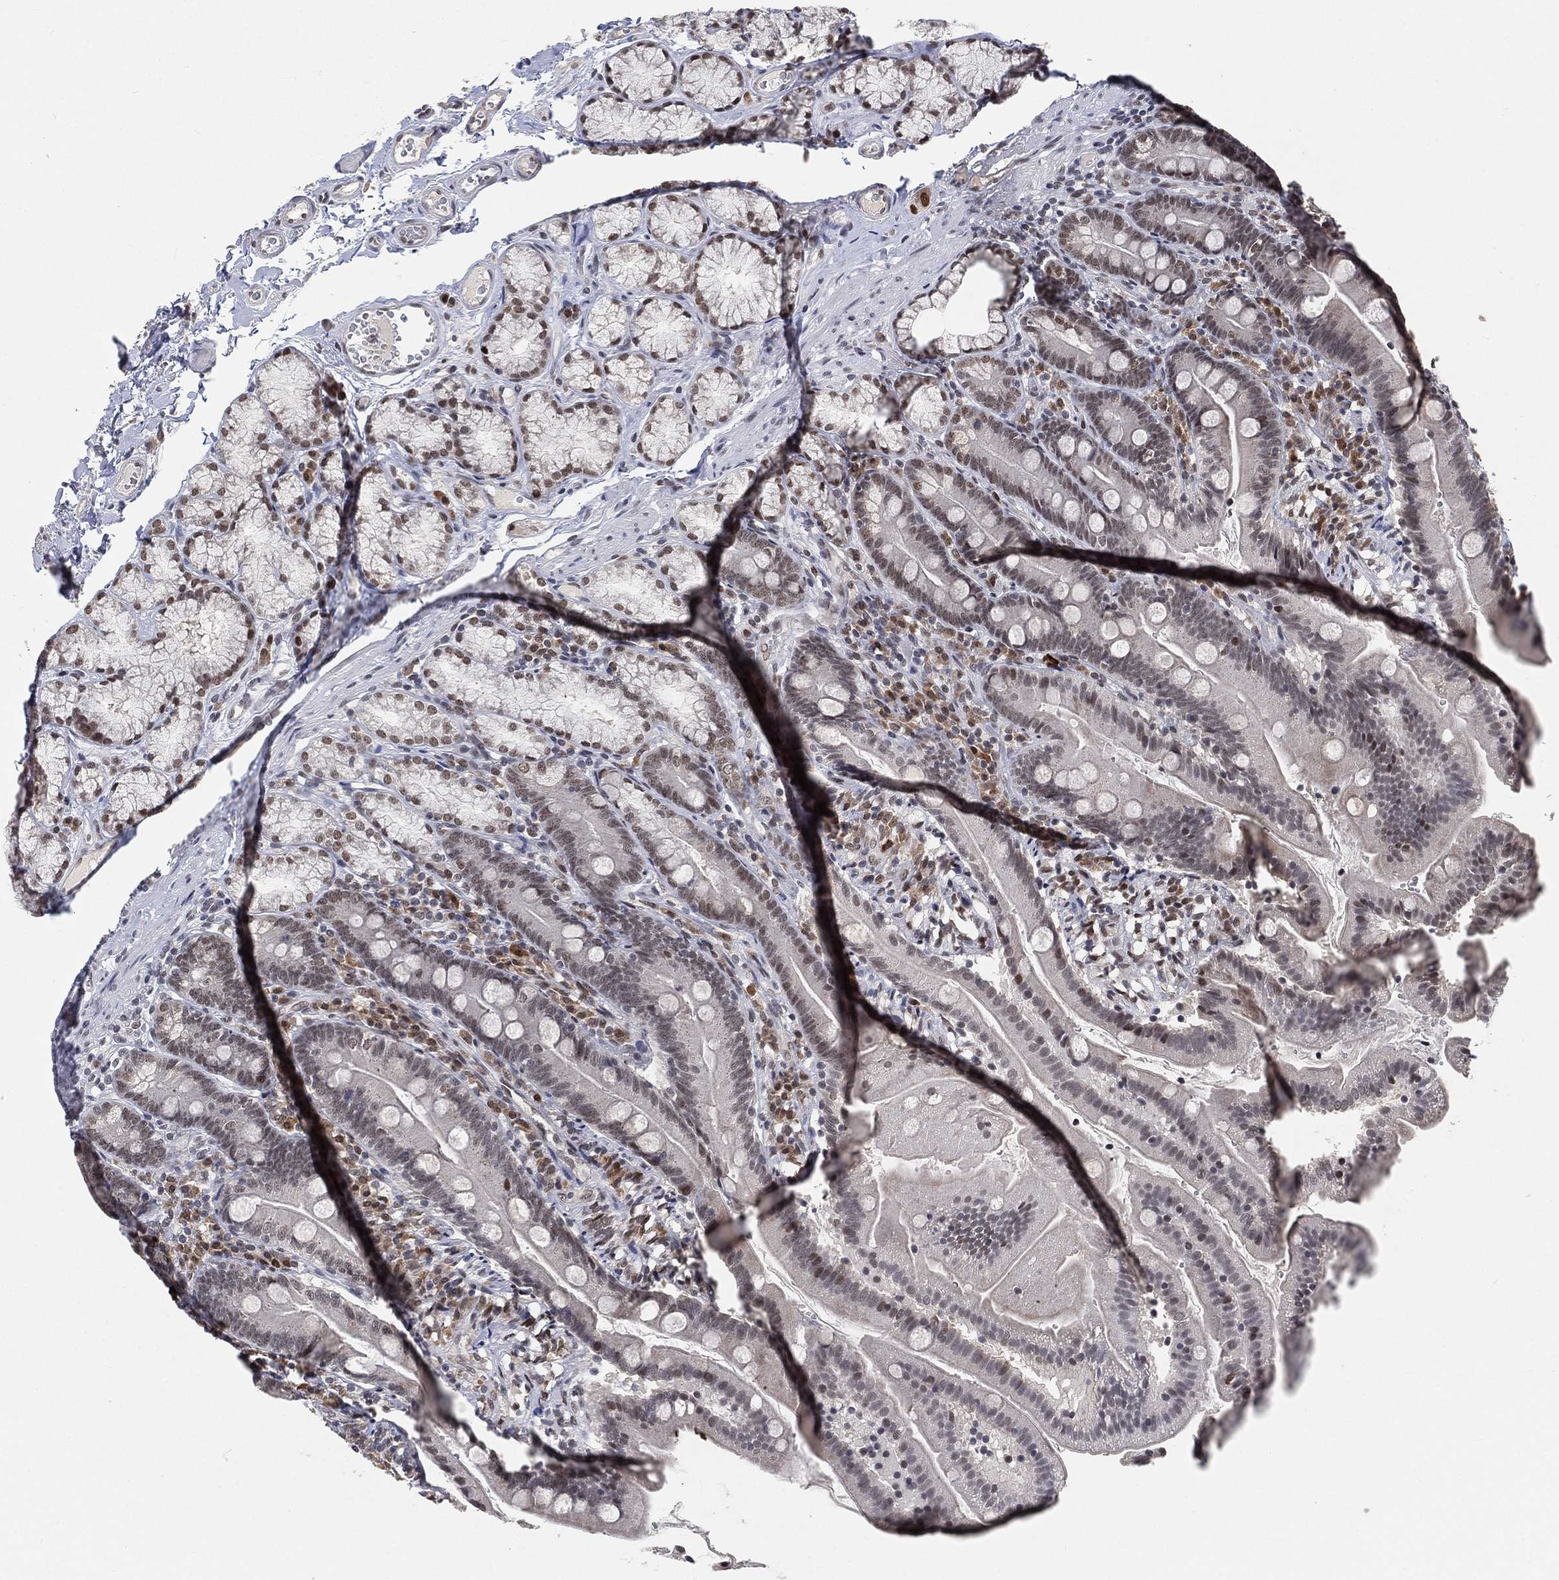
{"staining": {"intensity": "moderate", "quantity": "<25%", "location": "nuclear"}, "tissue": "duodenum", "cell_type": "Glandular cells", "image_type": "normal", "snomed": [{"axis": "morphology", "description": "Normal tissue, NOS"}, {"axis": "topography", "description": "Duodenum"}], "caption": "Immunohistochemical staining of unremarkable duodenum displays <25% levels of moderate nuclear protein expression in approximately <25% of glandular cells.", "gene": "YLPM1", "patient": {"sex": "female", "age": 67}}